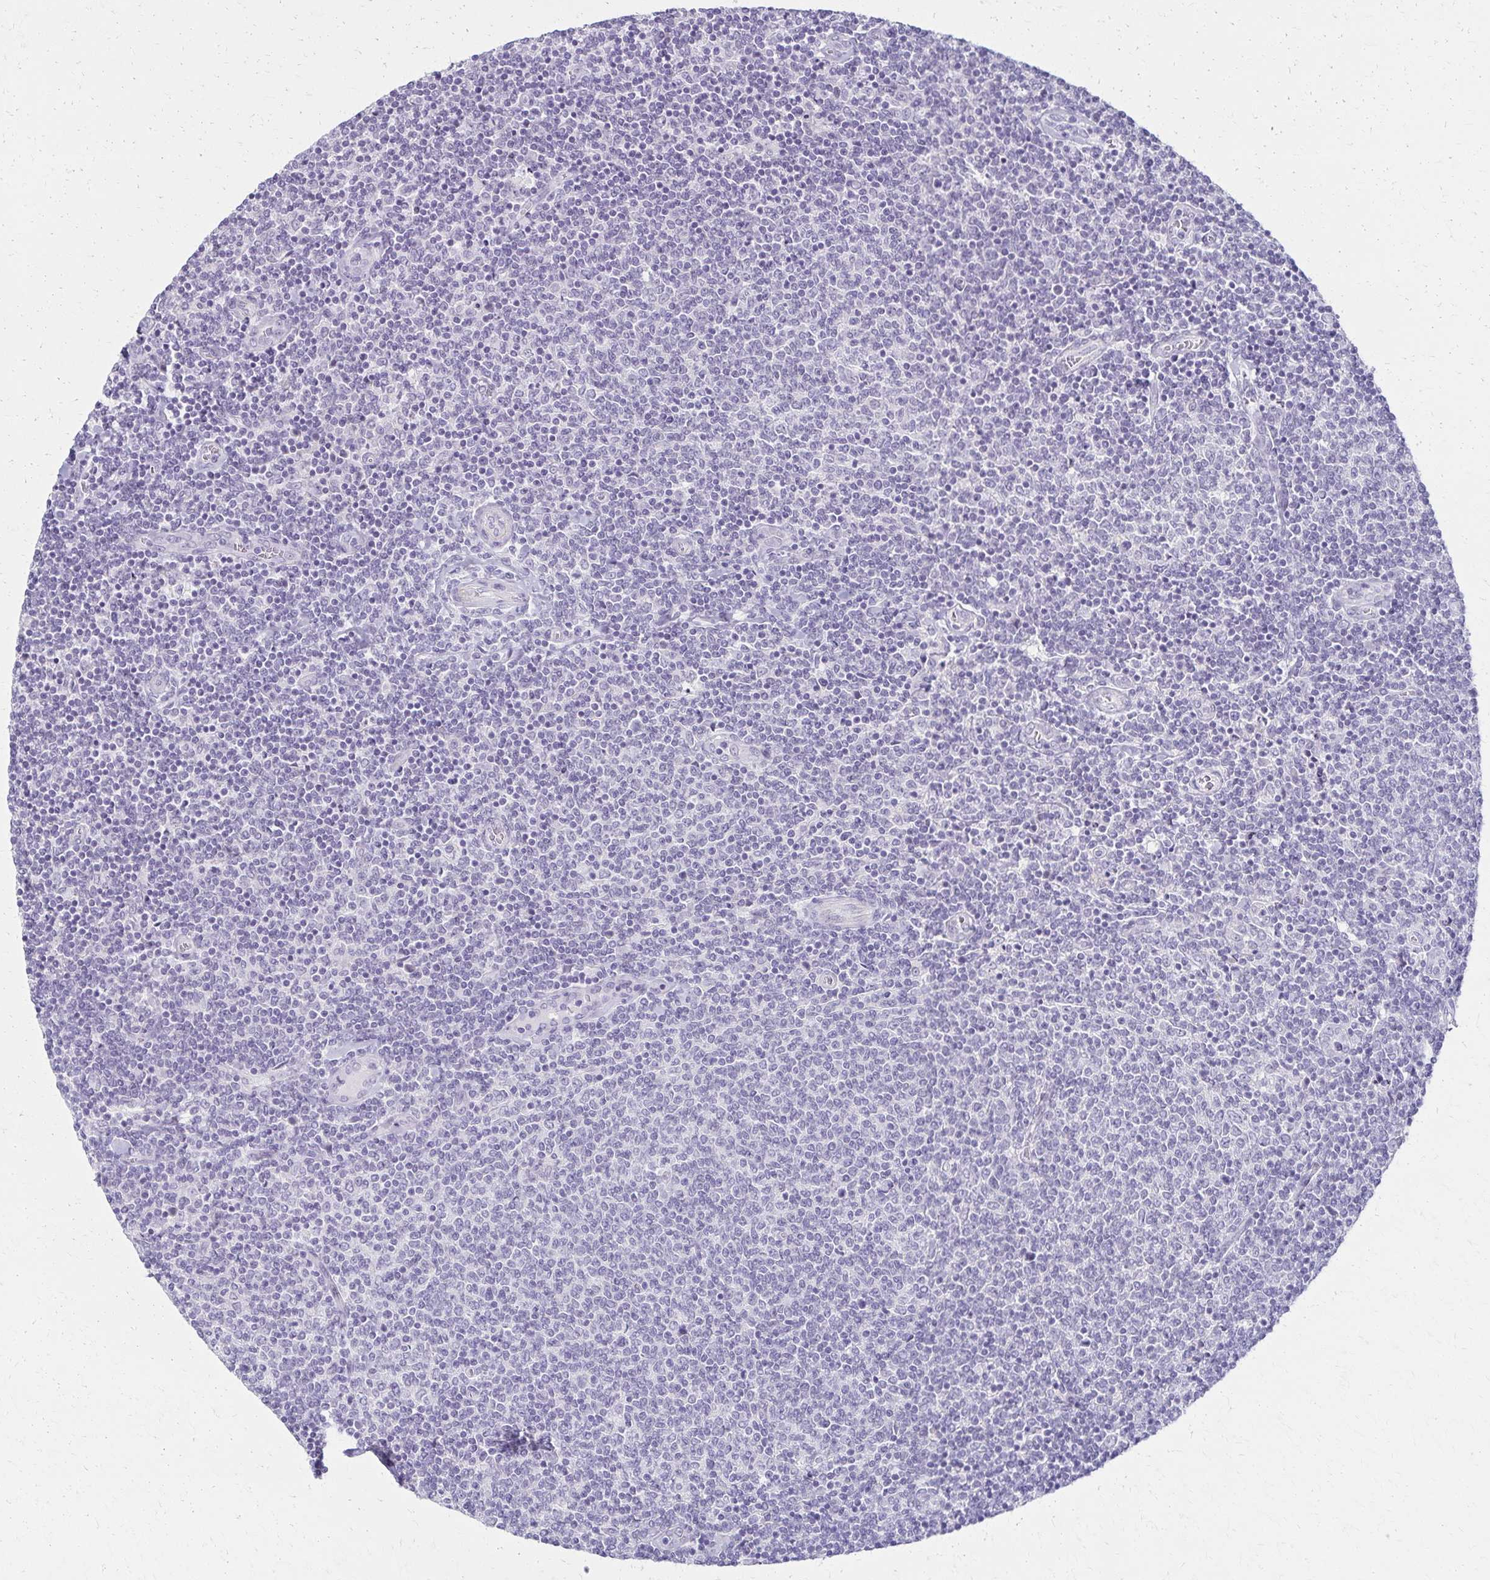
{"staining": {"intensity": "negative", "quantity": "none", "location": "none"}, "tissue": "lymphoma", "cell_type": "Tumor cells", "image_type": "cancer", "snomed": [{"axis": "morphology", "description": "Malignant lymphoma, non-Hodgkin's type, Low grade"}, {"axis": "topography", "description": "Lymph node"}], "caption": "There is no significant staining in tumor cells of lymphoma.", "gene": "MORC4", "patient": {"sex": "male", "age": 52}}